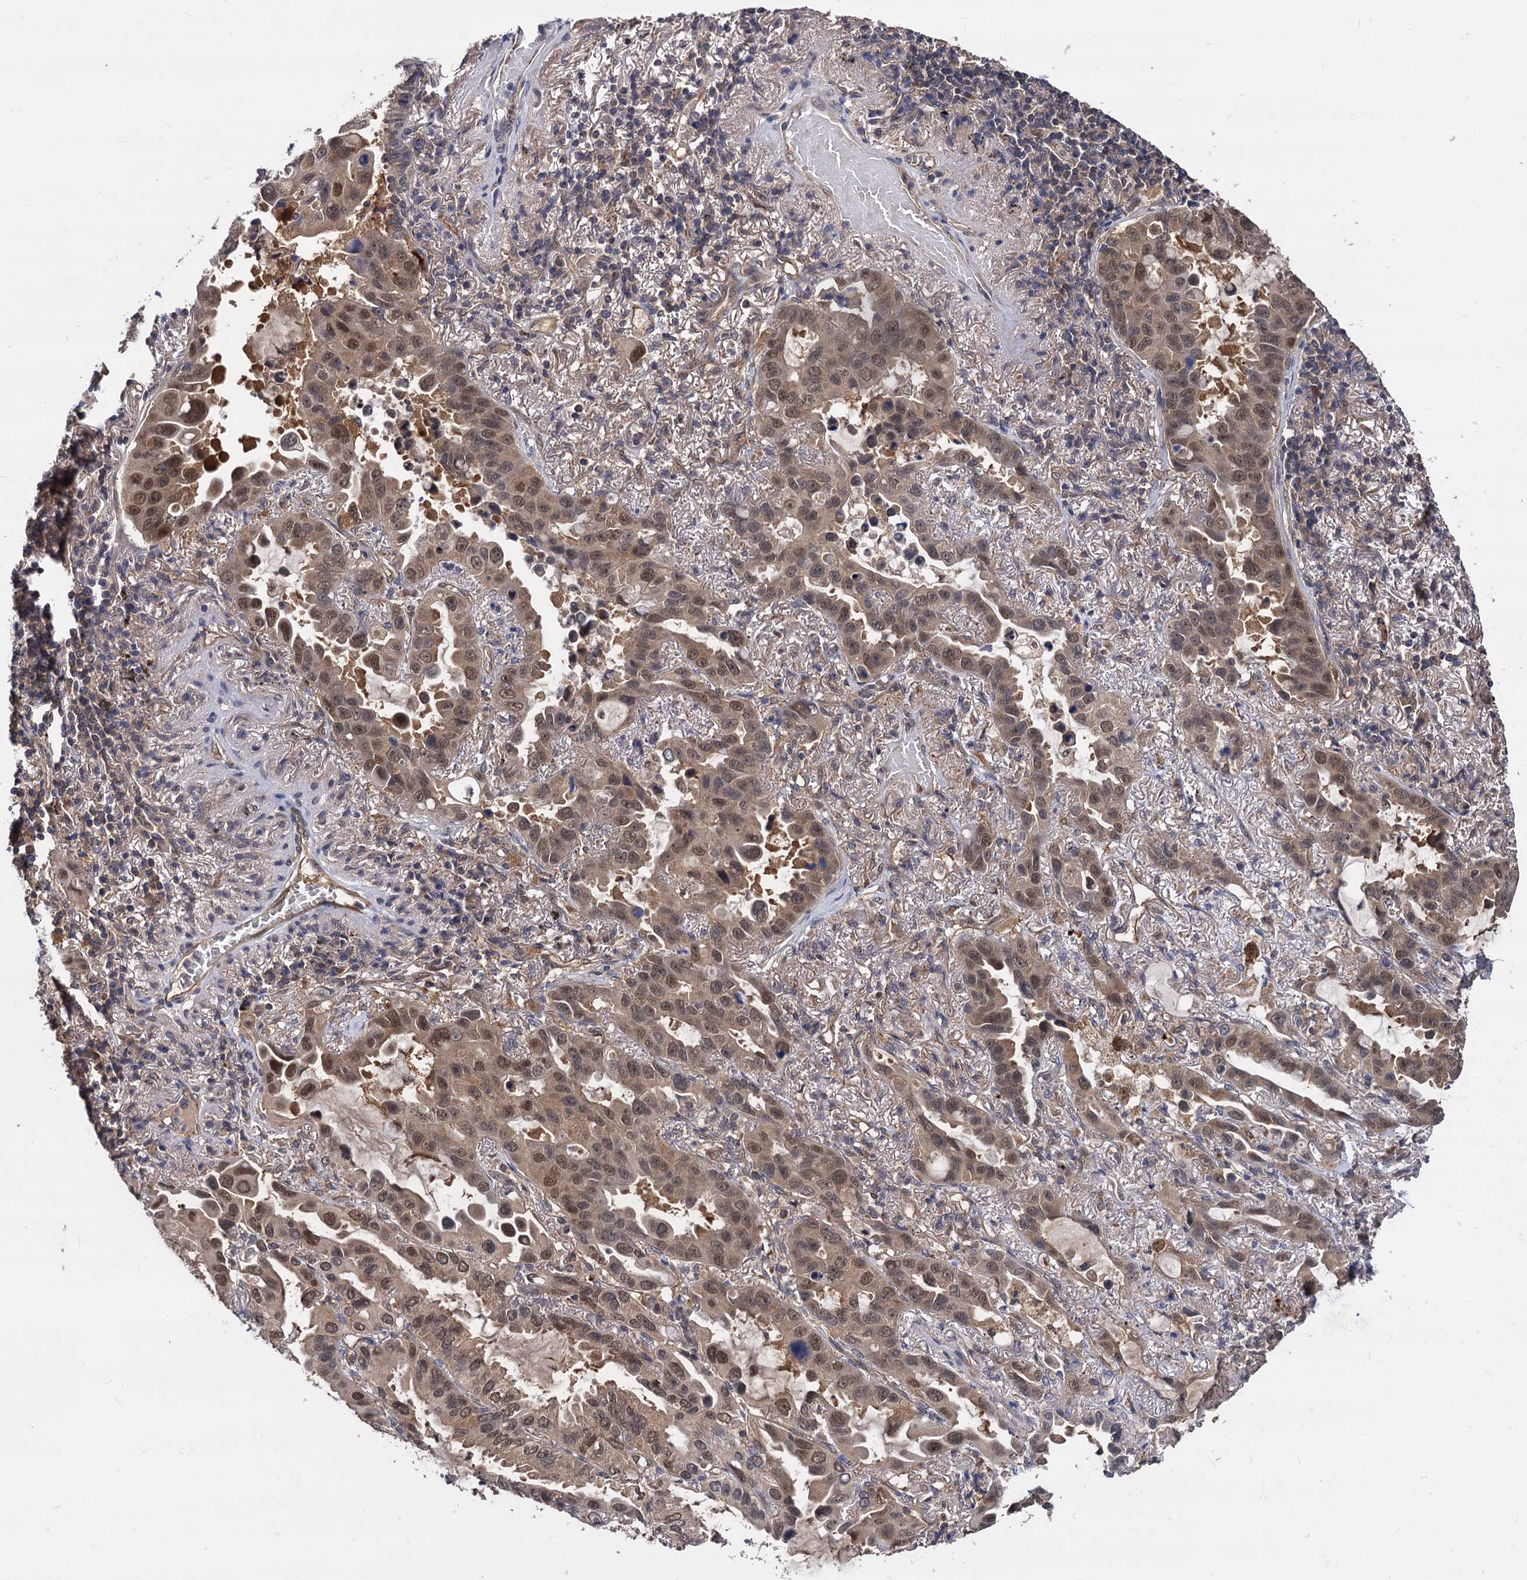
{"staining": {"intensity": "moderate", "quantity": ">75%", "location": "cytoplasmic/membranous,nuclear"}, "tissue": "lung cancer", "cell_type": "Tumor cells", "image_type": "cancer", "snomed": [{"axis": "morphology", "description": "Adenocarcinoma, NOS"}, {"axis": "topography", "description": "Lung"}], "caption": "Lung cancer tissue shows moderate cytoplasmic/membranous and nuclear staining in about >75% of tumor cells, visualized by immunohistochemistry.", "gene": "PSMD4", "patient": {"sex": "male", "age": 64}}